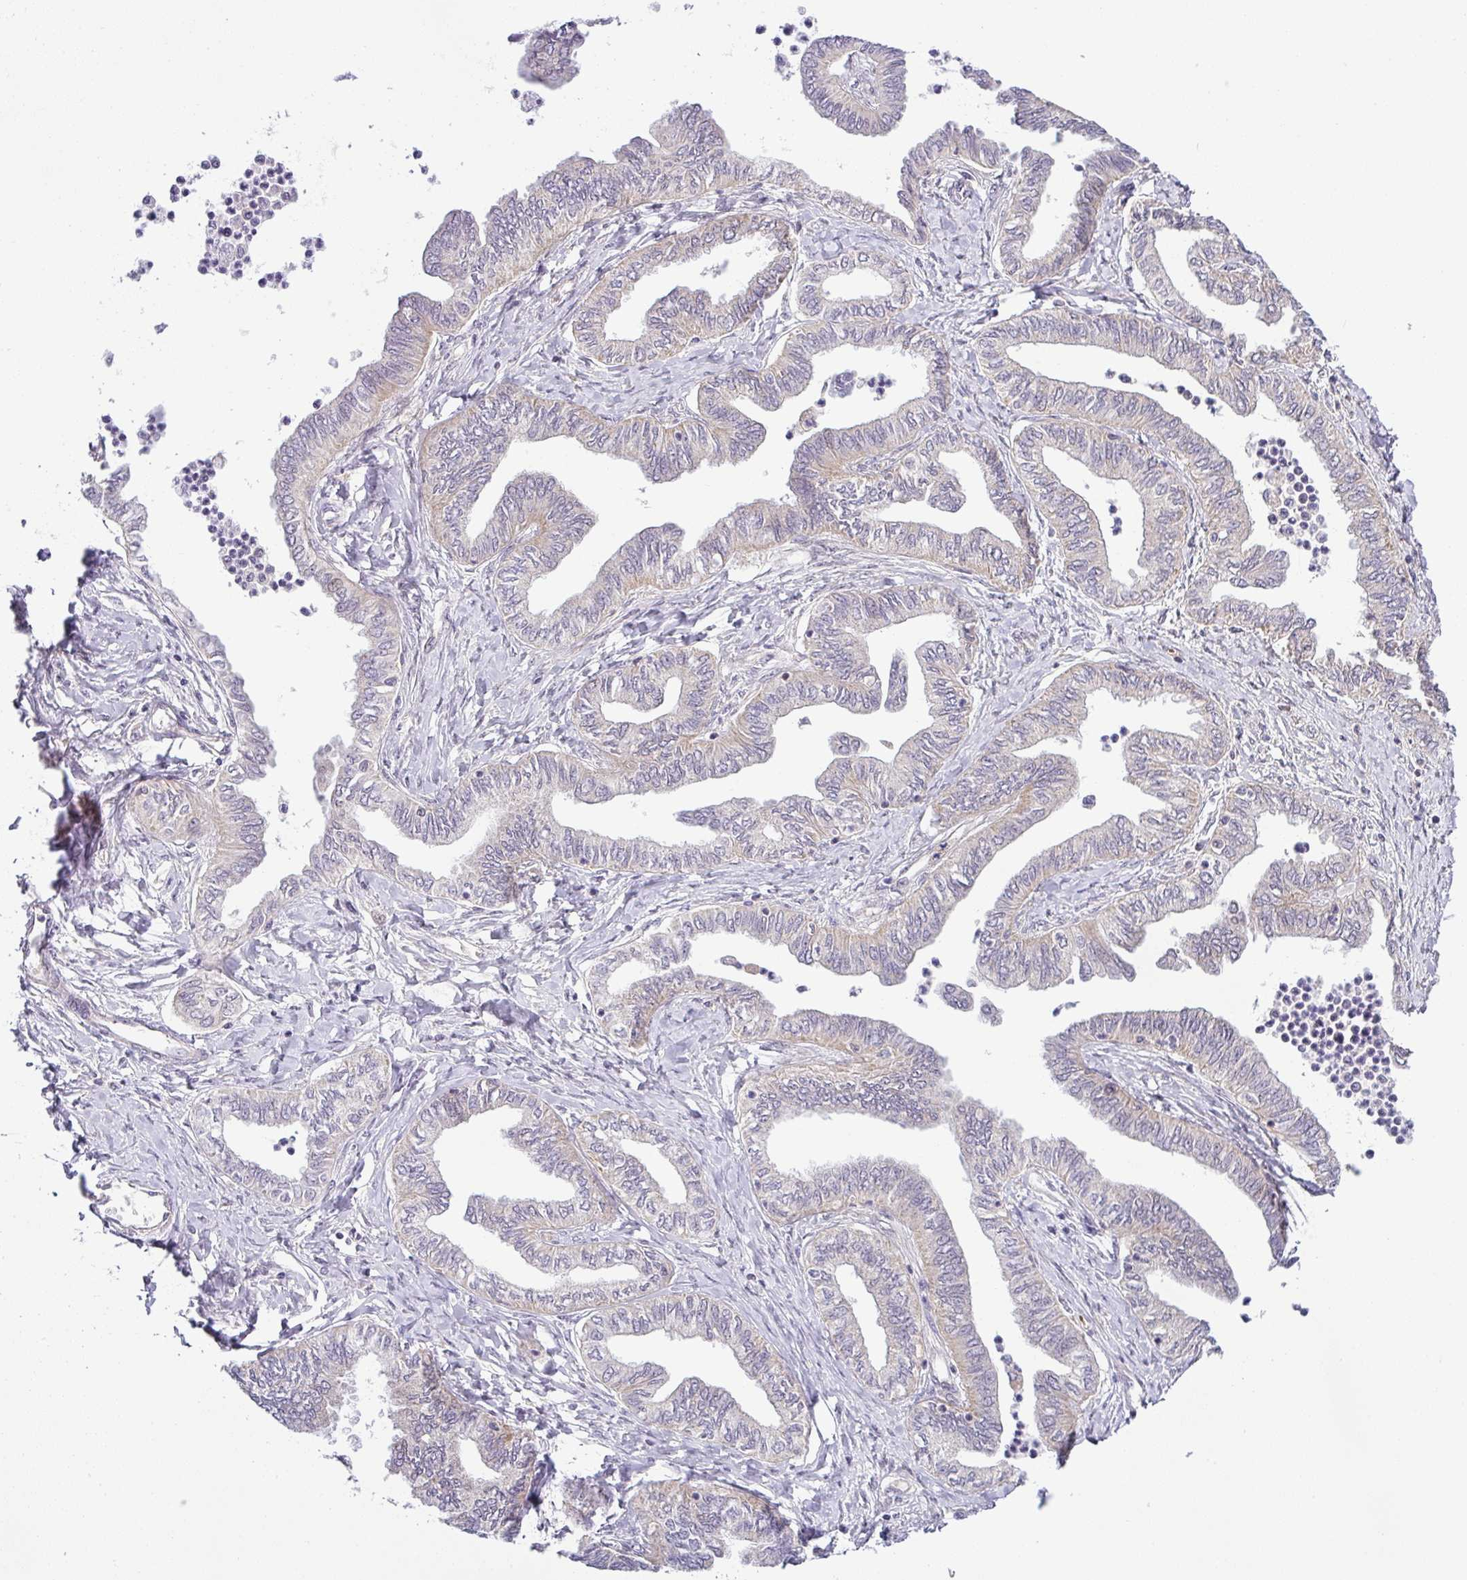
{"staining": {"intensity": "weak", "quantity": "<25%", "location": "cytoplasmic/membranous"}, "tissue": "ovarian cancer", "cell_type": "Tumor cells", "image_type": "cancer", "snomed": [{"axis": "morphology", "description": "Carcinoma, endometroid"}, {"axis": "topography", "description": "Ovary"}], "caption": "DAB (3,3'-diaminobenzidine) immunohistochemical staining of human endometroid carcinoma (ovarian) exhibits no significant expression in tumor cells.", "gene": "NDUFB2", "patient": {"sex": "female", "age": 70}}